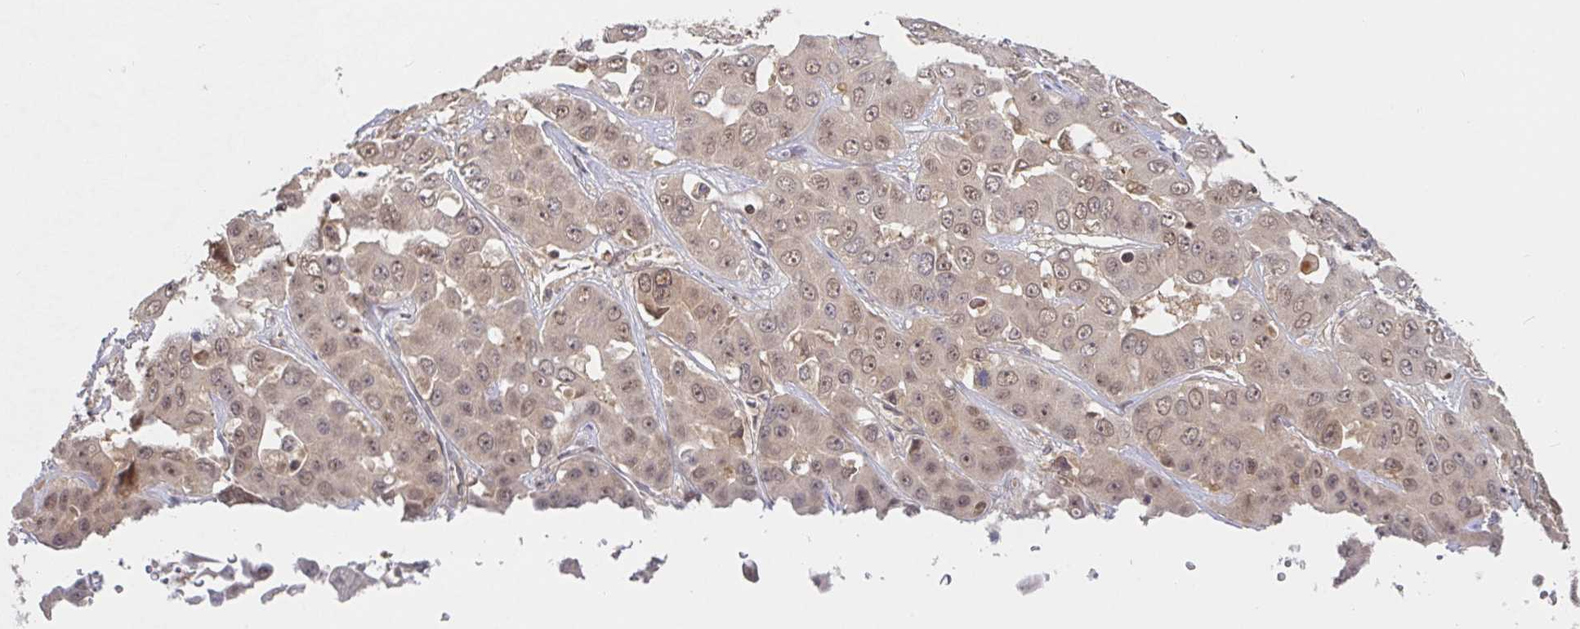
{"staining": {"intensity": "weak", "quantity": ">75%", "location": "cytoplasmic/membranous,nuclear"}, "tissue": "liver cancer", "cell_type": "Tumor cells", "image_type": "cancer", "snomed": [{"axis": "morphology", "description": "Cholangiocarcinoma"}, {"axis": "topography", "description": "Liver"}], "caption": "Liver cholangiocarcinoma stained with DAB (3,3'-diaminobenzidine) immunohistochemistry displays low levels of weak cytoplasmic/membranous and nuclear positivity in approximately >75% of tumor cells.", "gene": "ALG1", "patient": {"sex": "female", "age": 52}}